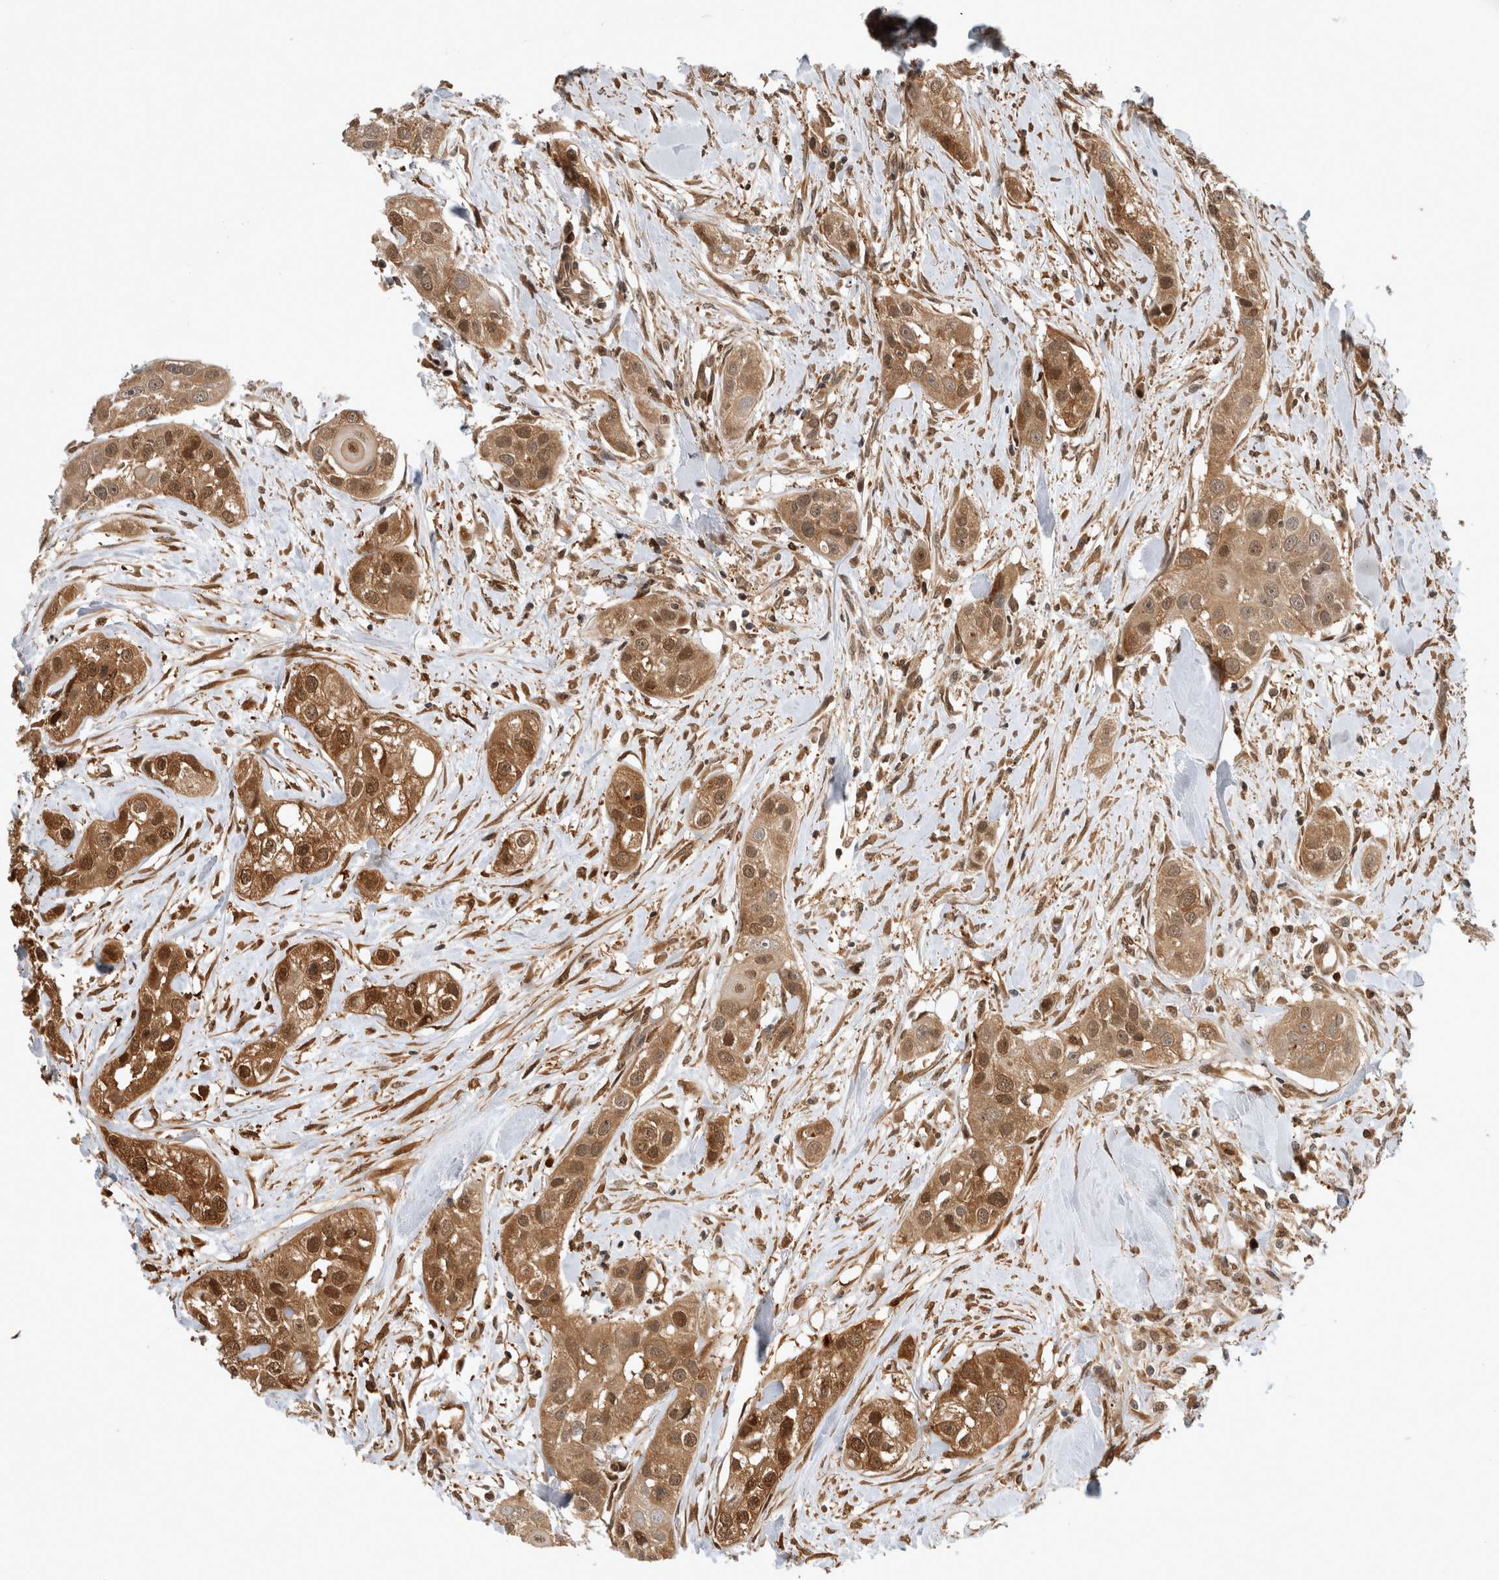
{"staining": {"intensity": "moderate", "quantity": ">75%", "location": "cytoplasmic/membranous,nuclear"}, "tissue": "head and neck cancer", "cell_type": "Tumor cells", "image_type": "cancer", "snomed": [{"axis": "morphology", "description": "Normal tissue, NOS"}, {"axis": "morphology", "description": "Squamous cell carcinoma, NOS"}, {"axis": "topography", "description": "Skeletal muscle"}, {"axis": "topography", "description": "Head-Neck"}], "caption": "This is an image of immunohistochemistry staining of head and neck cancer, which shows moderate staining in the cytoplasmic/membranous and nuclear of tumor cells.", "gene": "ASTN2", "patient": {"sex": "male", "age": 51}}